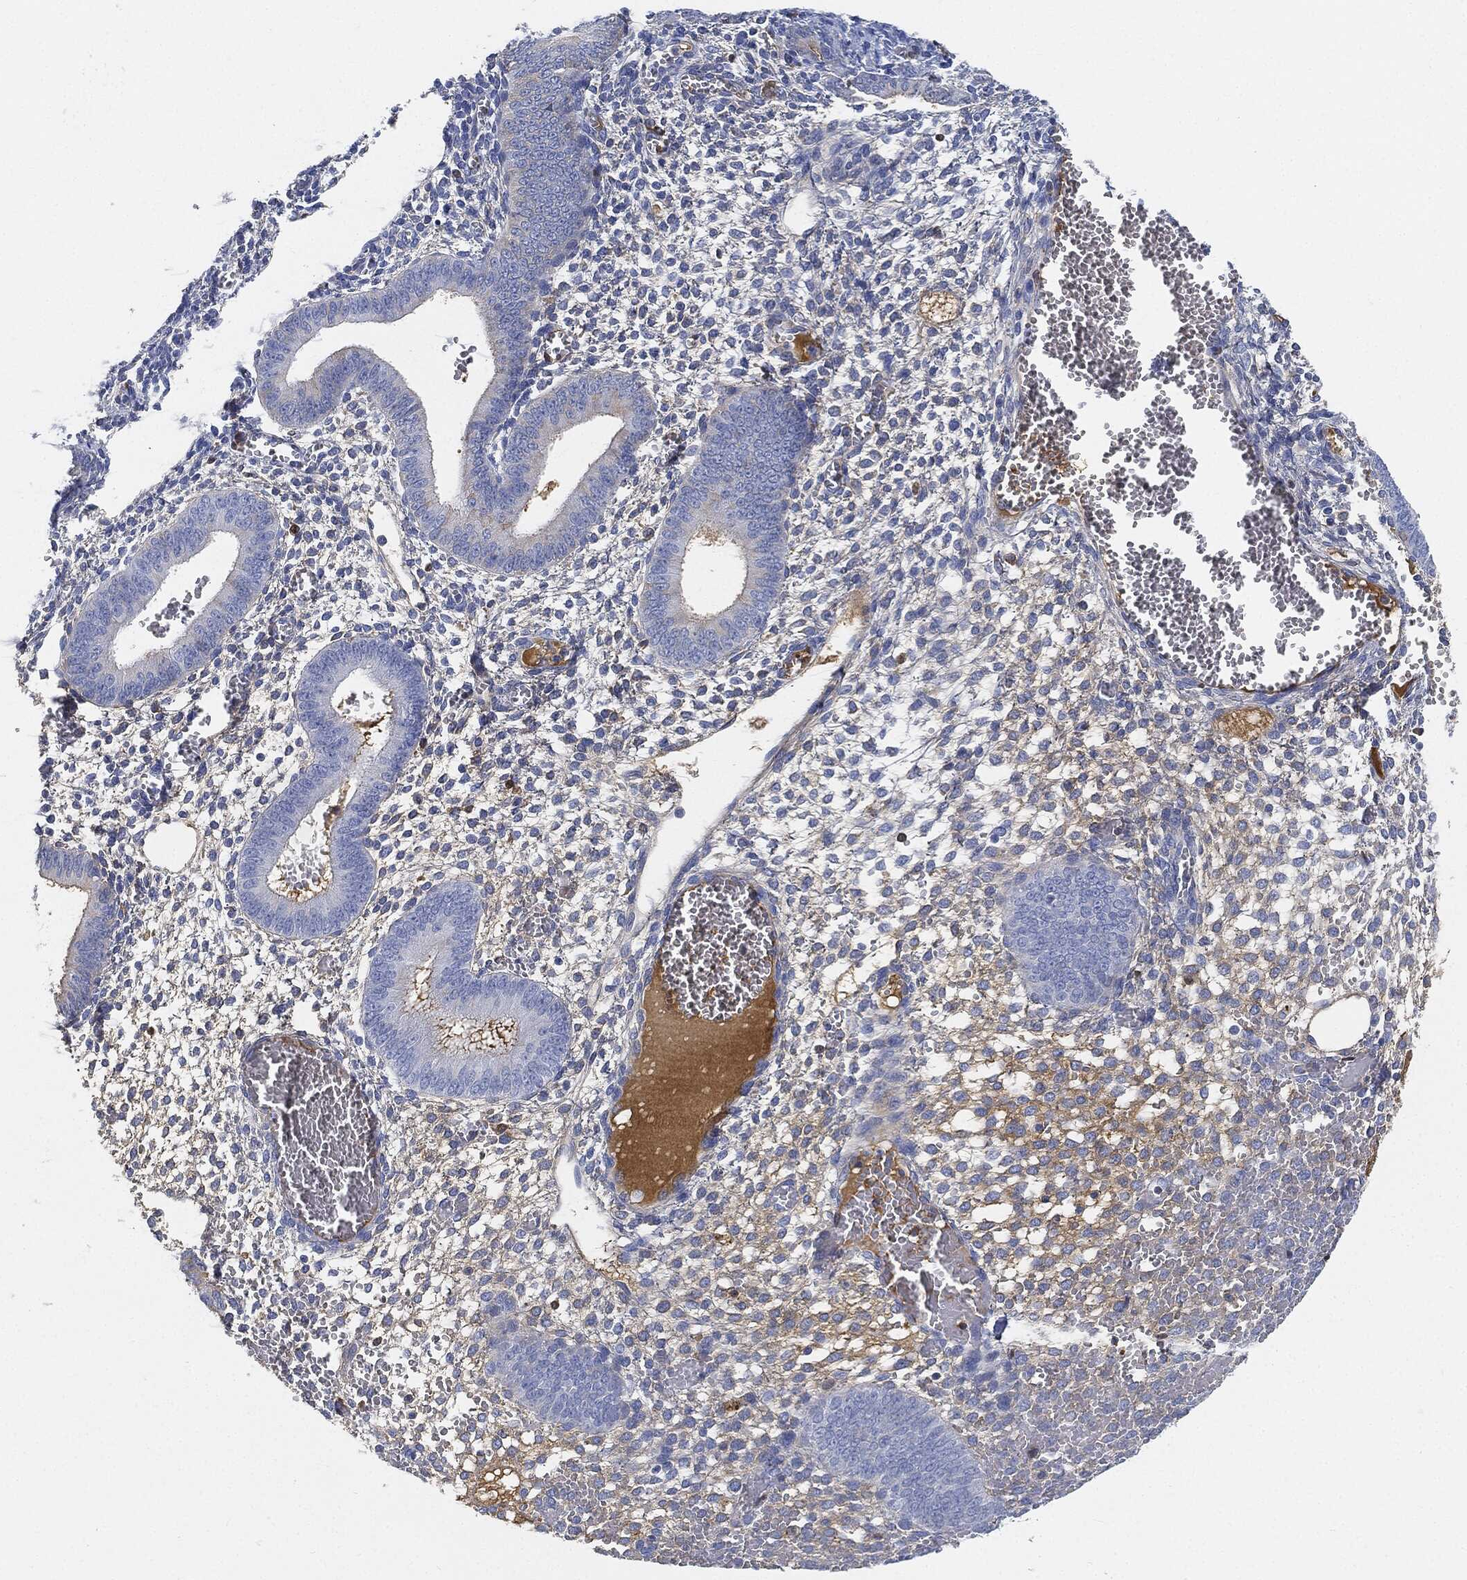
{"staining": {"intensity": "negative", "quantity": "none", "location": "none"}, "tissue": "endometrium", "cell_type": "Cells in endometrial stroma", "image_type": "normal", "snomed": [{"axis": "morphology", "description": "Normal tissue, NOS"}, {"axis": "topography", "description": "Endometrium"}], "caption": "An immunohistochemistry (IHC) photomicrograph of normal endometrium is shown. There is no staining in cells in endometrial stroma of endometrium.", "gene": "IGLV6", "patient": {"sex": "female", "age": 42}}